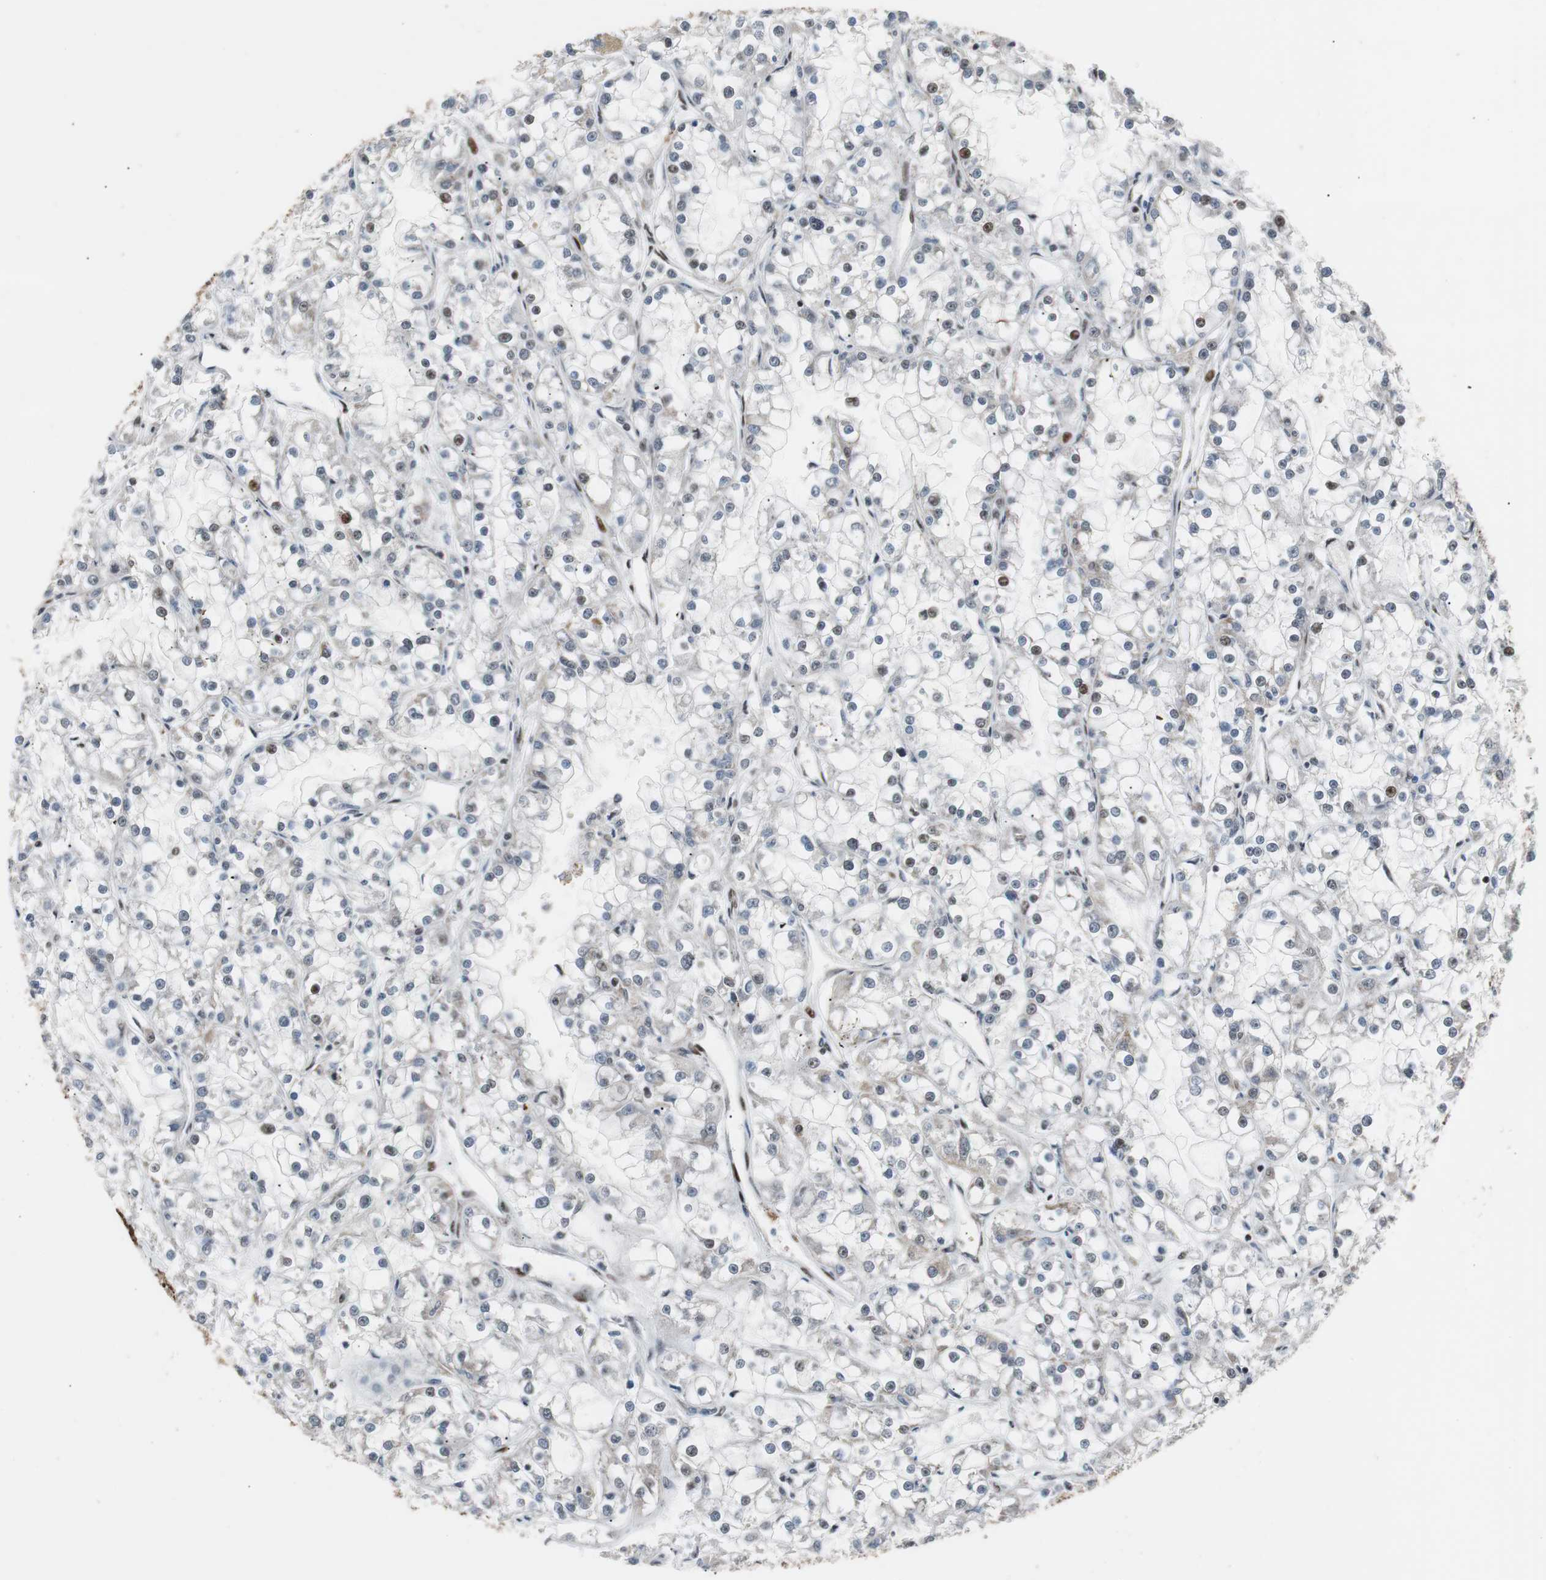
{"staining": {"intensity": "moderate", "quantity": "<25%", "location": "nuclear"}, "tissue": "renal cancer", "cell_type": "Tumor cells", "image_type": "cancer", "snomed": [{"axis": "morphology", "description": "Adenocarcinoma, NOS"}, {"axis": "topography", "description": "Kidney"}], "caption": "Protein staining of renal cancer (adenocarcinoma) tissue reveals moderate nuclear staining in approximately <25% of tumor cells.", "gene": "NBL1", "patient": {"sex": "female", "age": 52}}